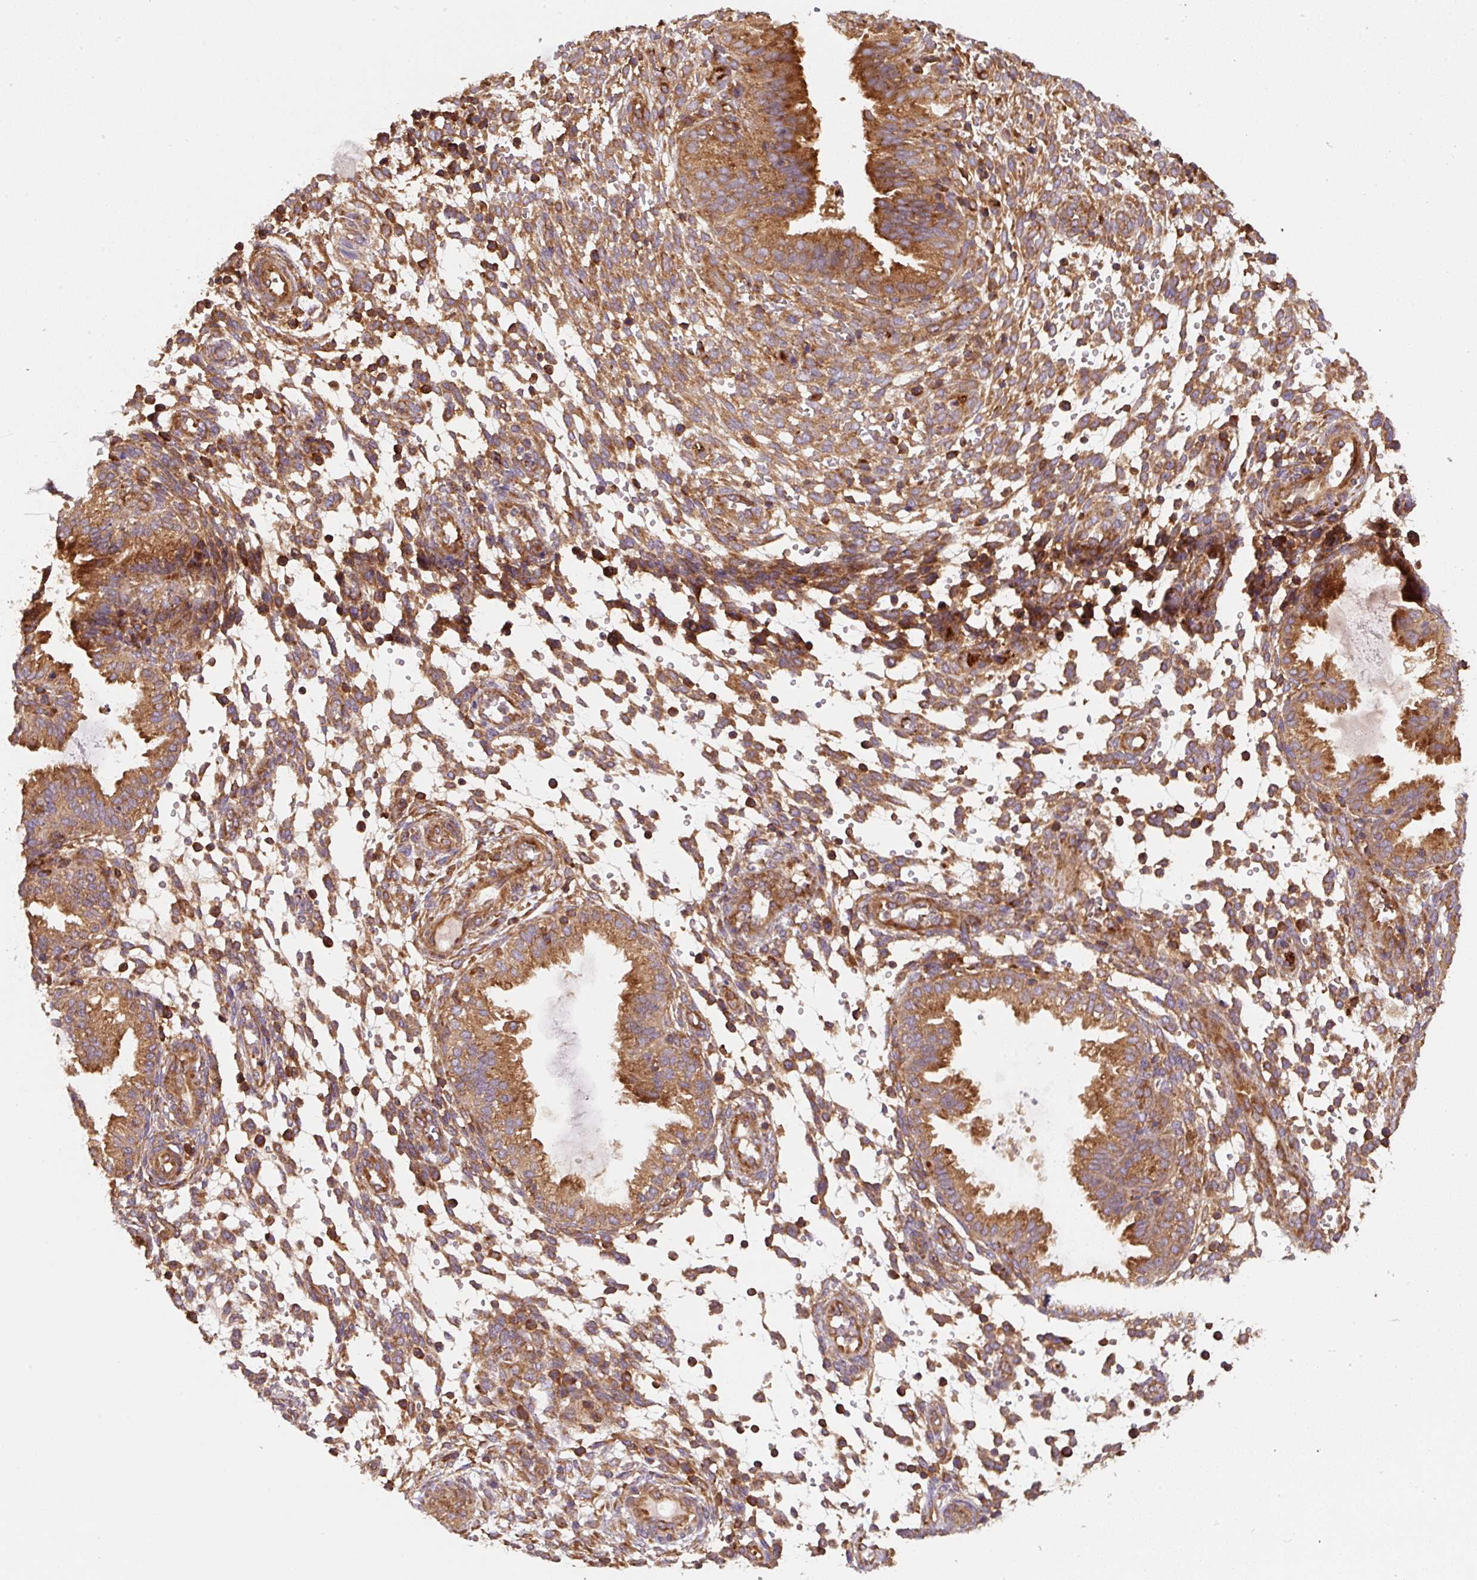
{"staining": {"intensity": "moderate", "quantity": ">75%", "location": "cytoplasmic/membranous"}, "tissue": "endometrium", "cell_type": "Cells in endometrial stroma", "image_type": "normal", "snomed": [{"axis": "morphology", "description": "Normal tissue, NOS"}, {"axis": "topography", "description": "Endometrium"}], "caption": "Approximately >75% of cells in endometrial stroma in benign endometrium reveal moderate cytoplasmic/membranous protein positivity as visualized by brown immunohistochemical staining.", "gene": "EIF2S2", "patient": {"sex": "female", "age": 33}}